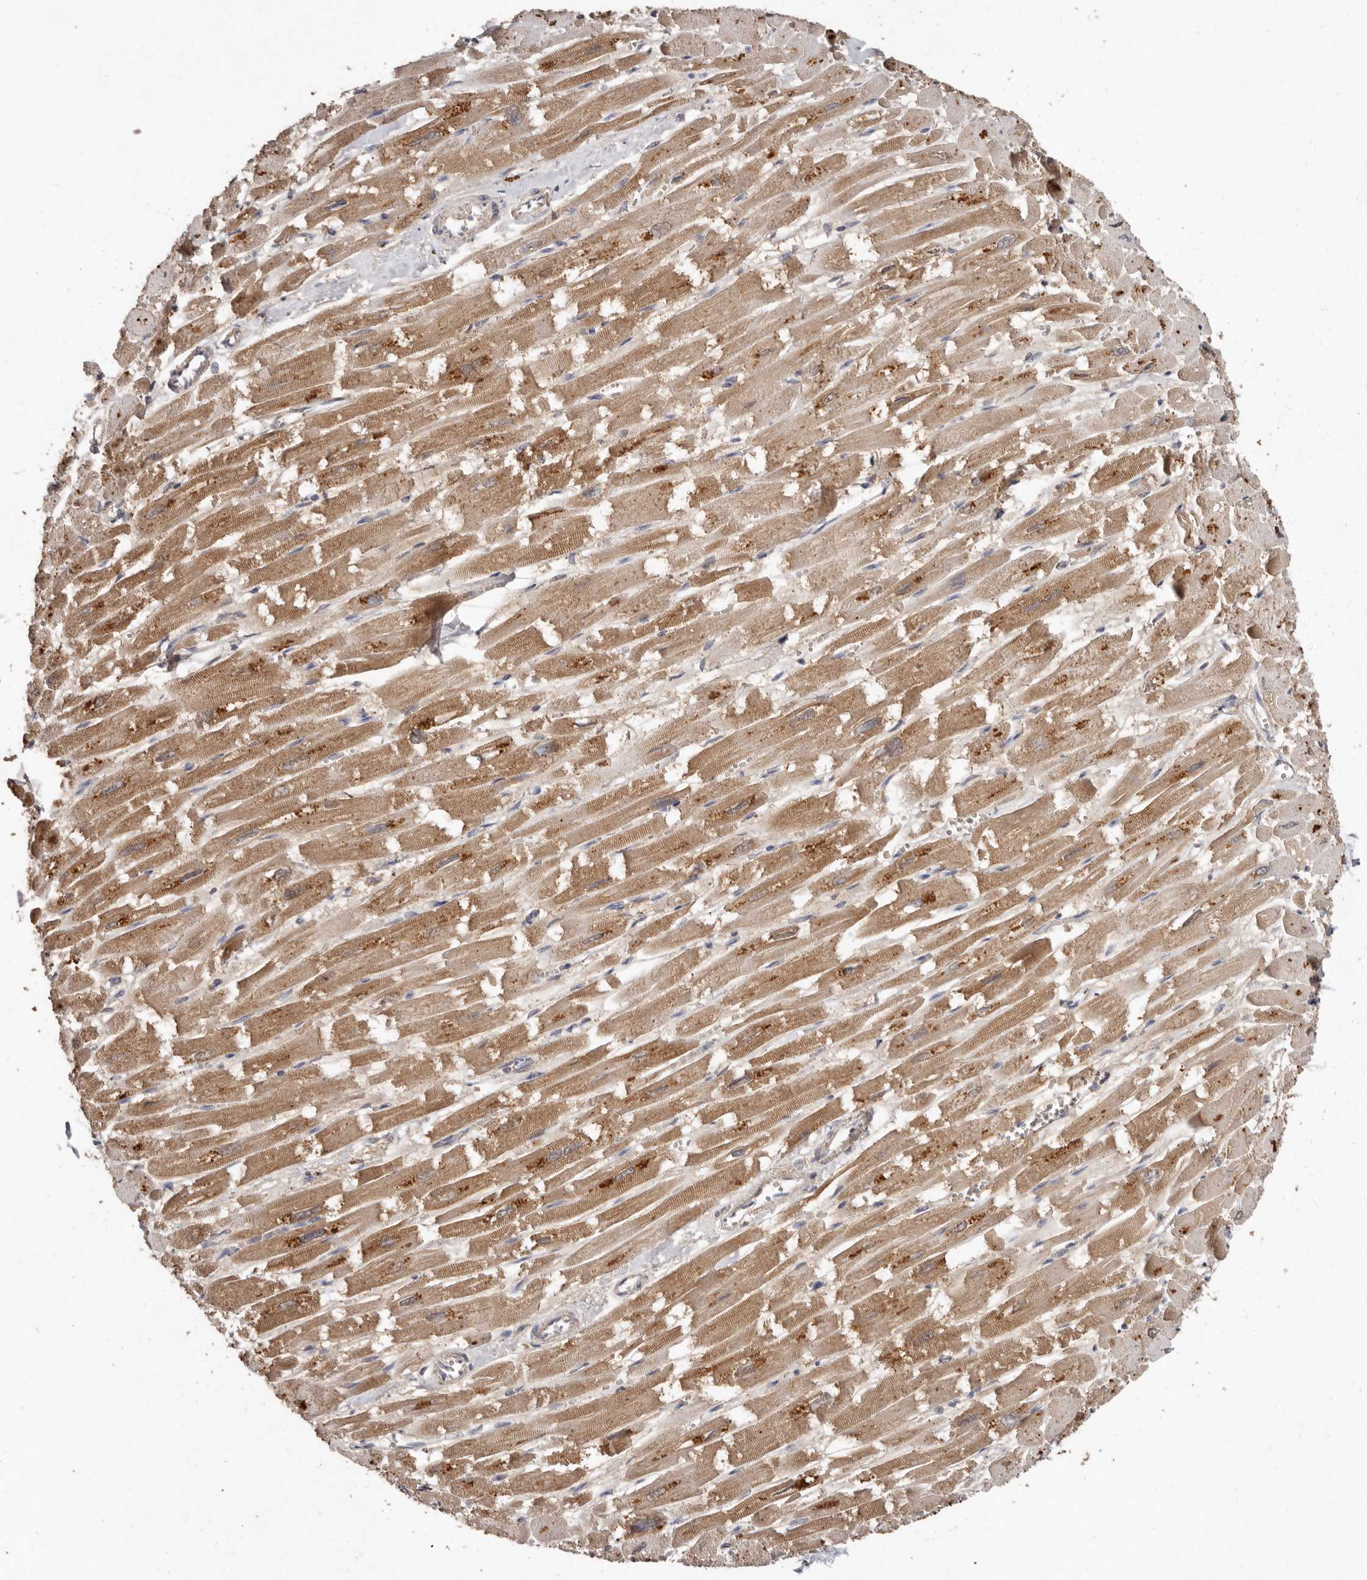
{"staining": {"intensity": "moderate", "quantity": ">75%", "location": "cytoplasmic/membranous"}, "tissue": "heart muscle", "cell_type": "Cardiomyocytes", "image_type": "normal", "snomed": [{"axis": "morphology", "description": "Normal tissue, NOS"}, {"axis": "topography", "description": "Heart"}], "caption": "Immunohistochemical staining of unremarkable heart muscle demonstrates medium levels of moderate cytoplasmic/membranous positivity in approximately >75% of cardiomyocytes.", "gene": "EDEM1", "patient": {"sex": "male", "age": 54}}